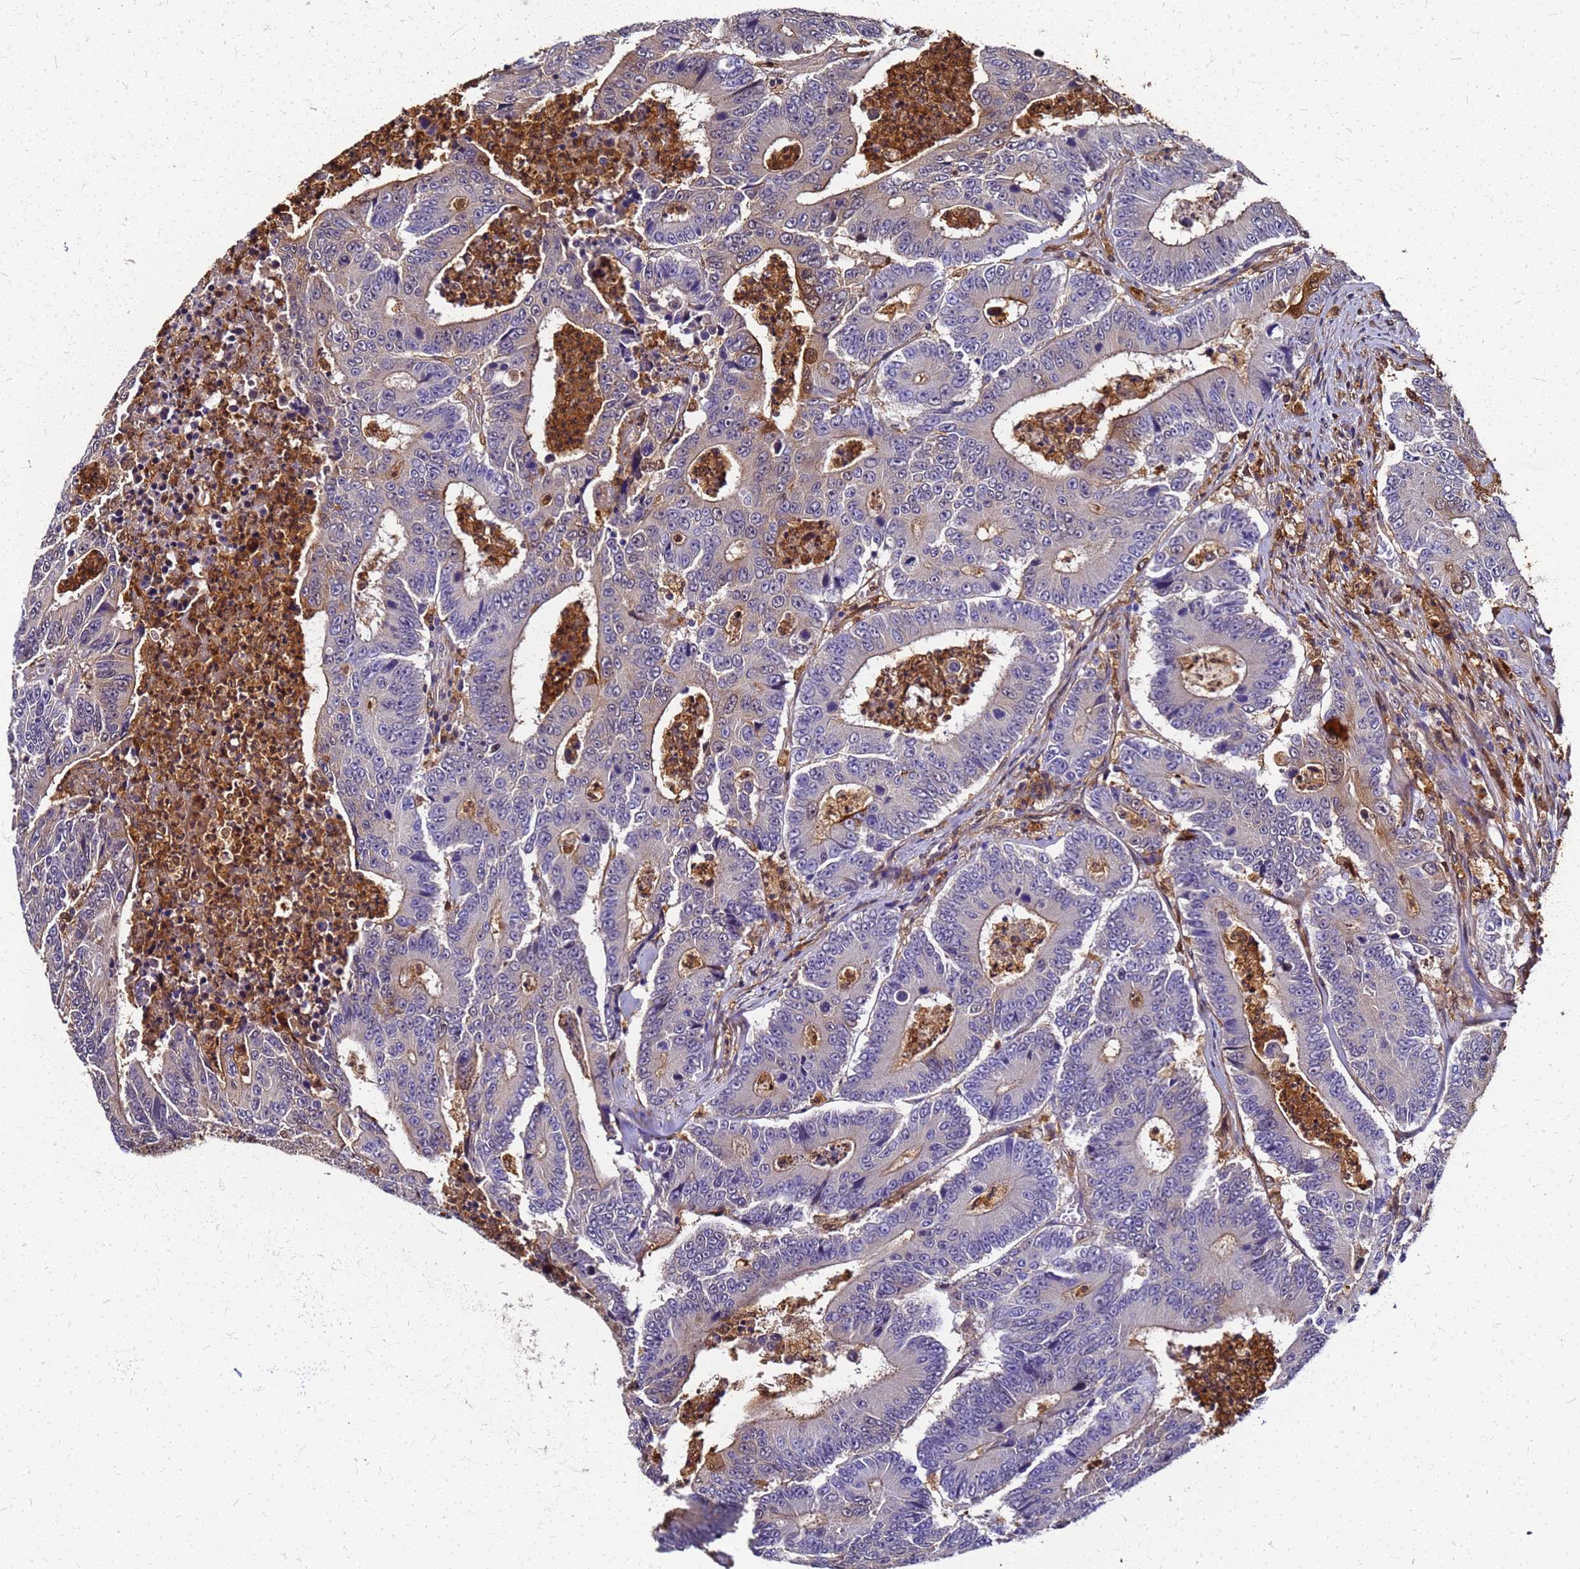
{"staining": {"intensity": "weak", "quantity": "<25%", "location": "cytoplasmic/membranous"}, "tissue": "colorectal cancer", "cell_type": "Tumor cells", "image_type": "cancer", "snomed": [{"axis": "morphology", "description": "Adenocarcinoma, NOS"}, {"axis": "topography", "description": "Colon"}], "caption": "IHC histopathology image of neoplastic tissue: adenocarcinoma (colorectal) stained with DAB reveals no significant protein expression in tumor cells.", "gene": "S100A11", "patient": {"sex": "male", "age": 83}}